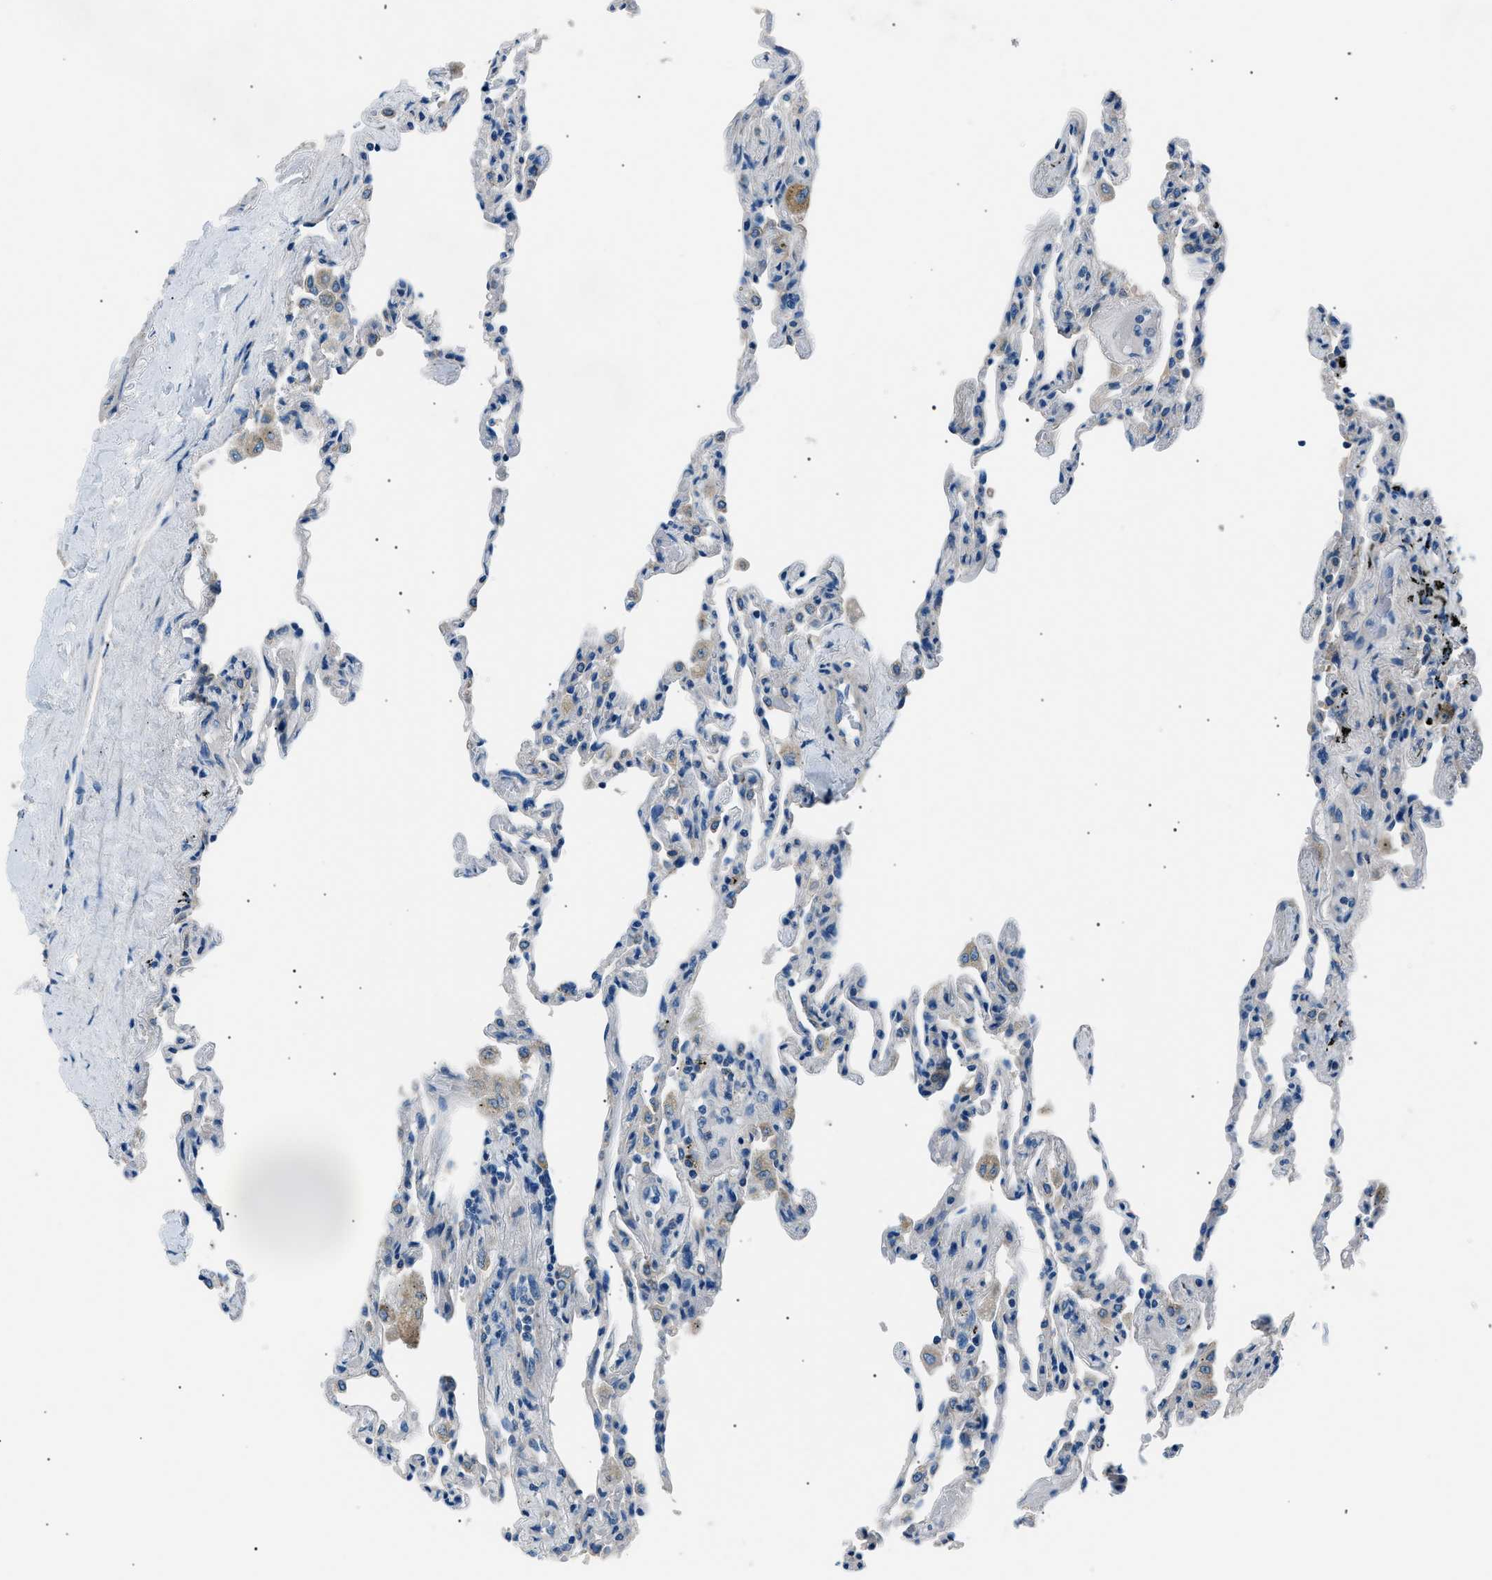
{"staining": {"intensity": "negative", "quantity": "none", "location": "none"}, "tissue": "lung", "cell_type": "Alveolar cells", "image_type": "normal", "snomed": [{"axis": "morphology", "description": "Normal tissue, NOS"}, {"axis": "topography", "description": "Lung"}], "caption": "This is an immunohistochemistry micrograph of unremarkable human lung. There is no staining in alveolar cells.", "gene": "LRRC37B", "patient": {"sex": "male", "age": 59}}